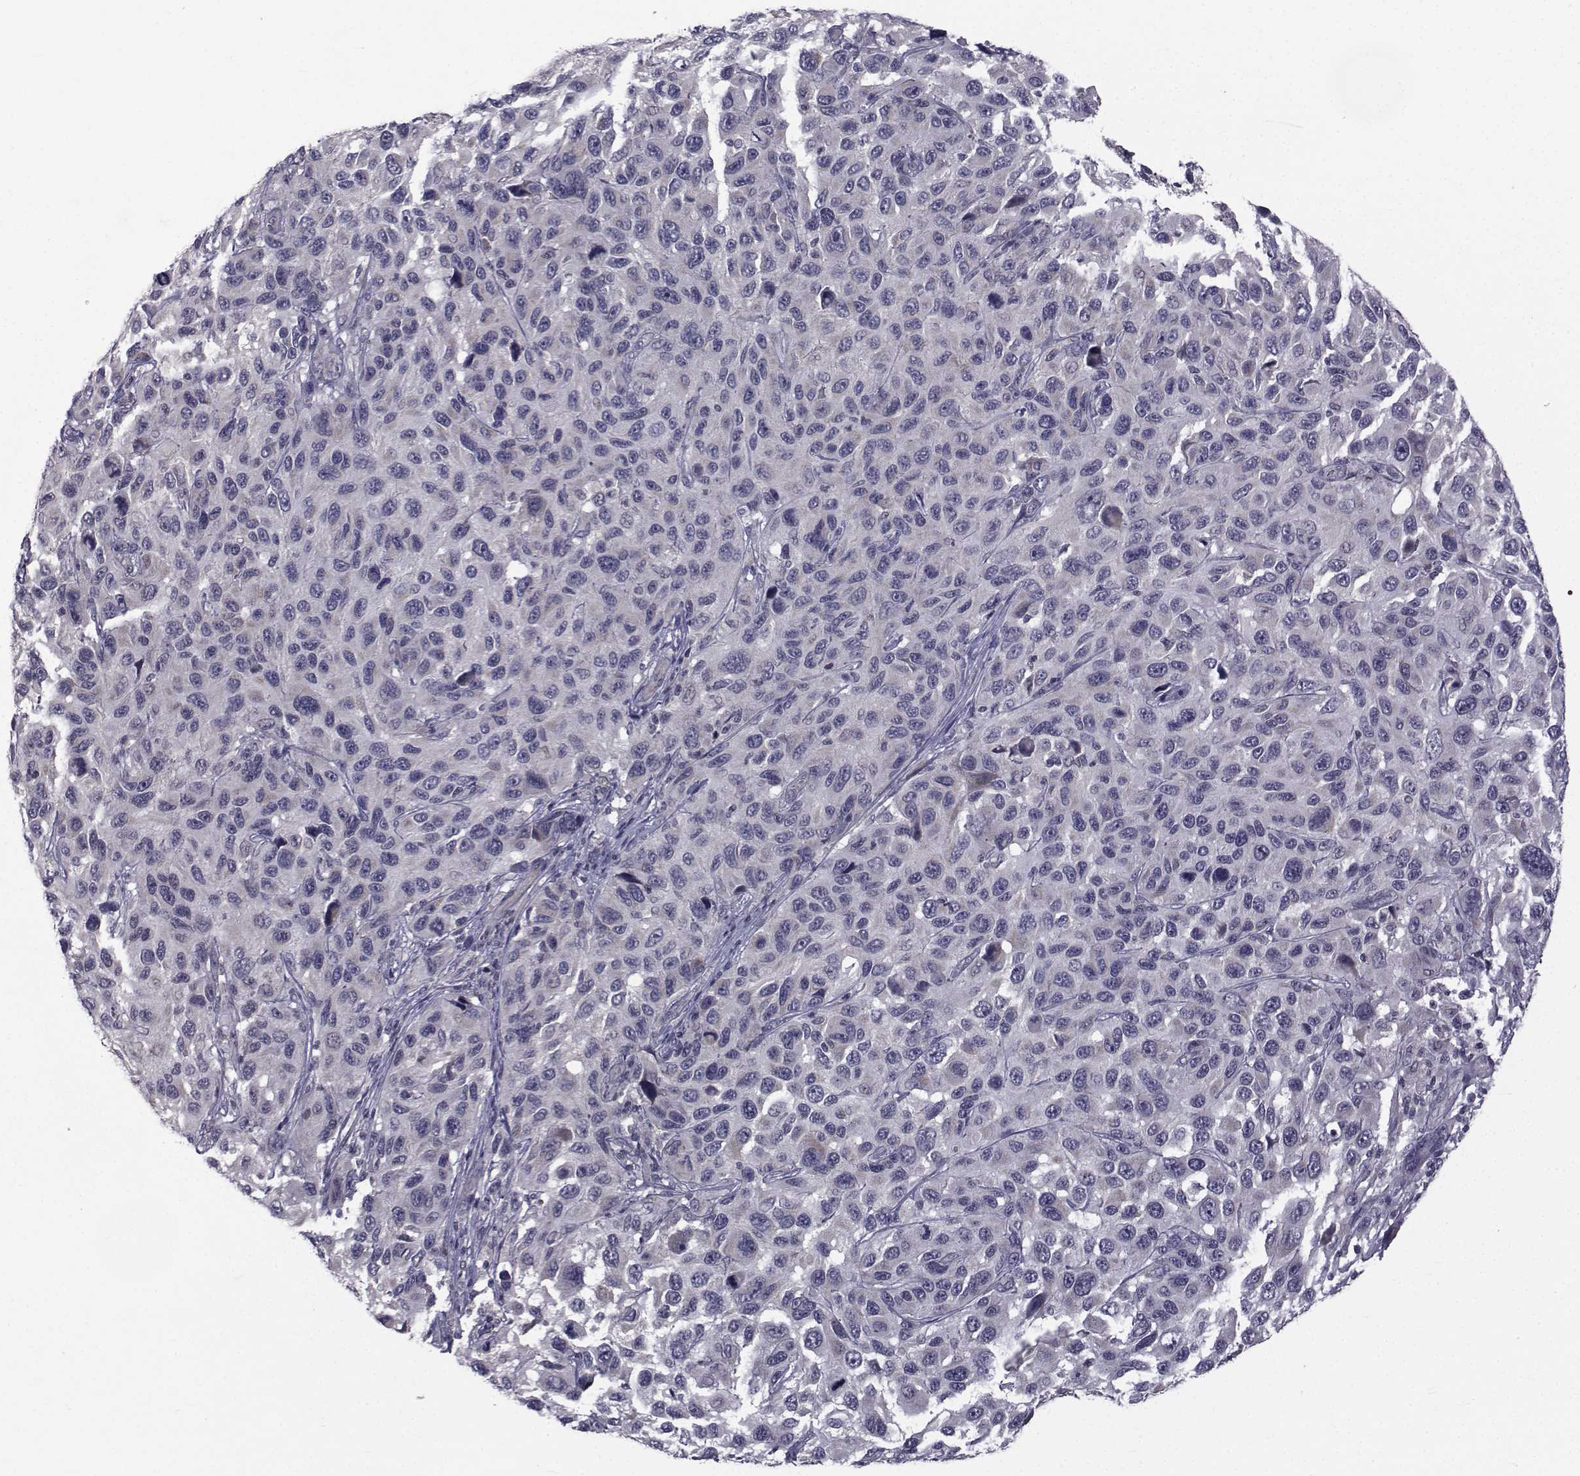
{"staining": {"intensity": "negative", "quantity": "none", "location": "none"}, "tissue": "melanoma", "cell_type": "Tumor cells", "image_type": "cancer", "snomed": [{"axis": "morphology", "description": "Malignant melanoma, NOS"}, {"axis": "topography", "description": "Skin"}], "caption": "Immunohistochemical staining of melanoma shows no significant expression in tumor cells. (Brightfield microscopy of DAB (3,3'-diaminobenzidine) immunohistochemistry (IHC) at high magnification).", "gene": "FDXR", "patient": {"sex": "male", "age": 53}}